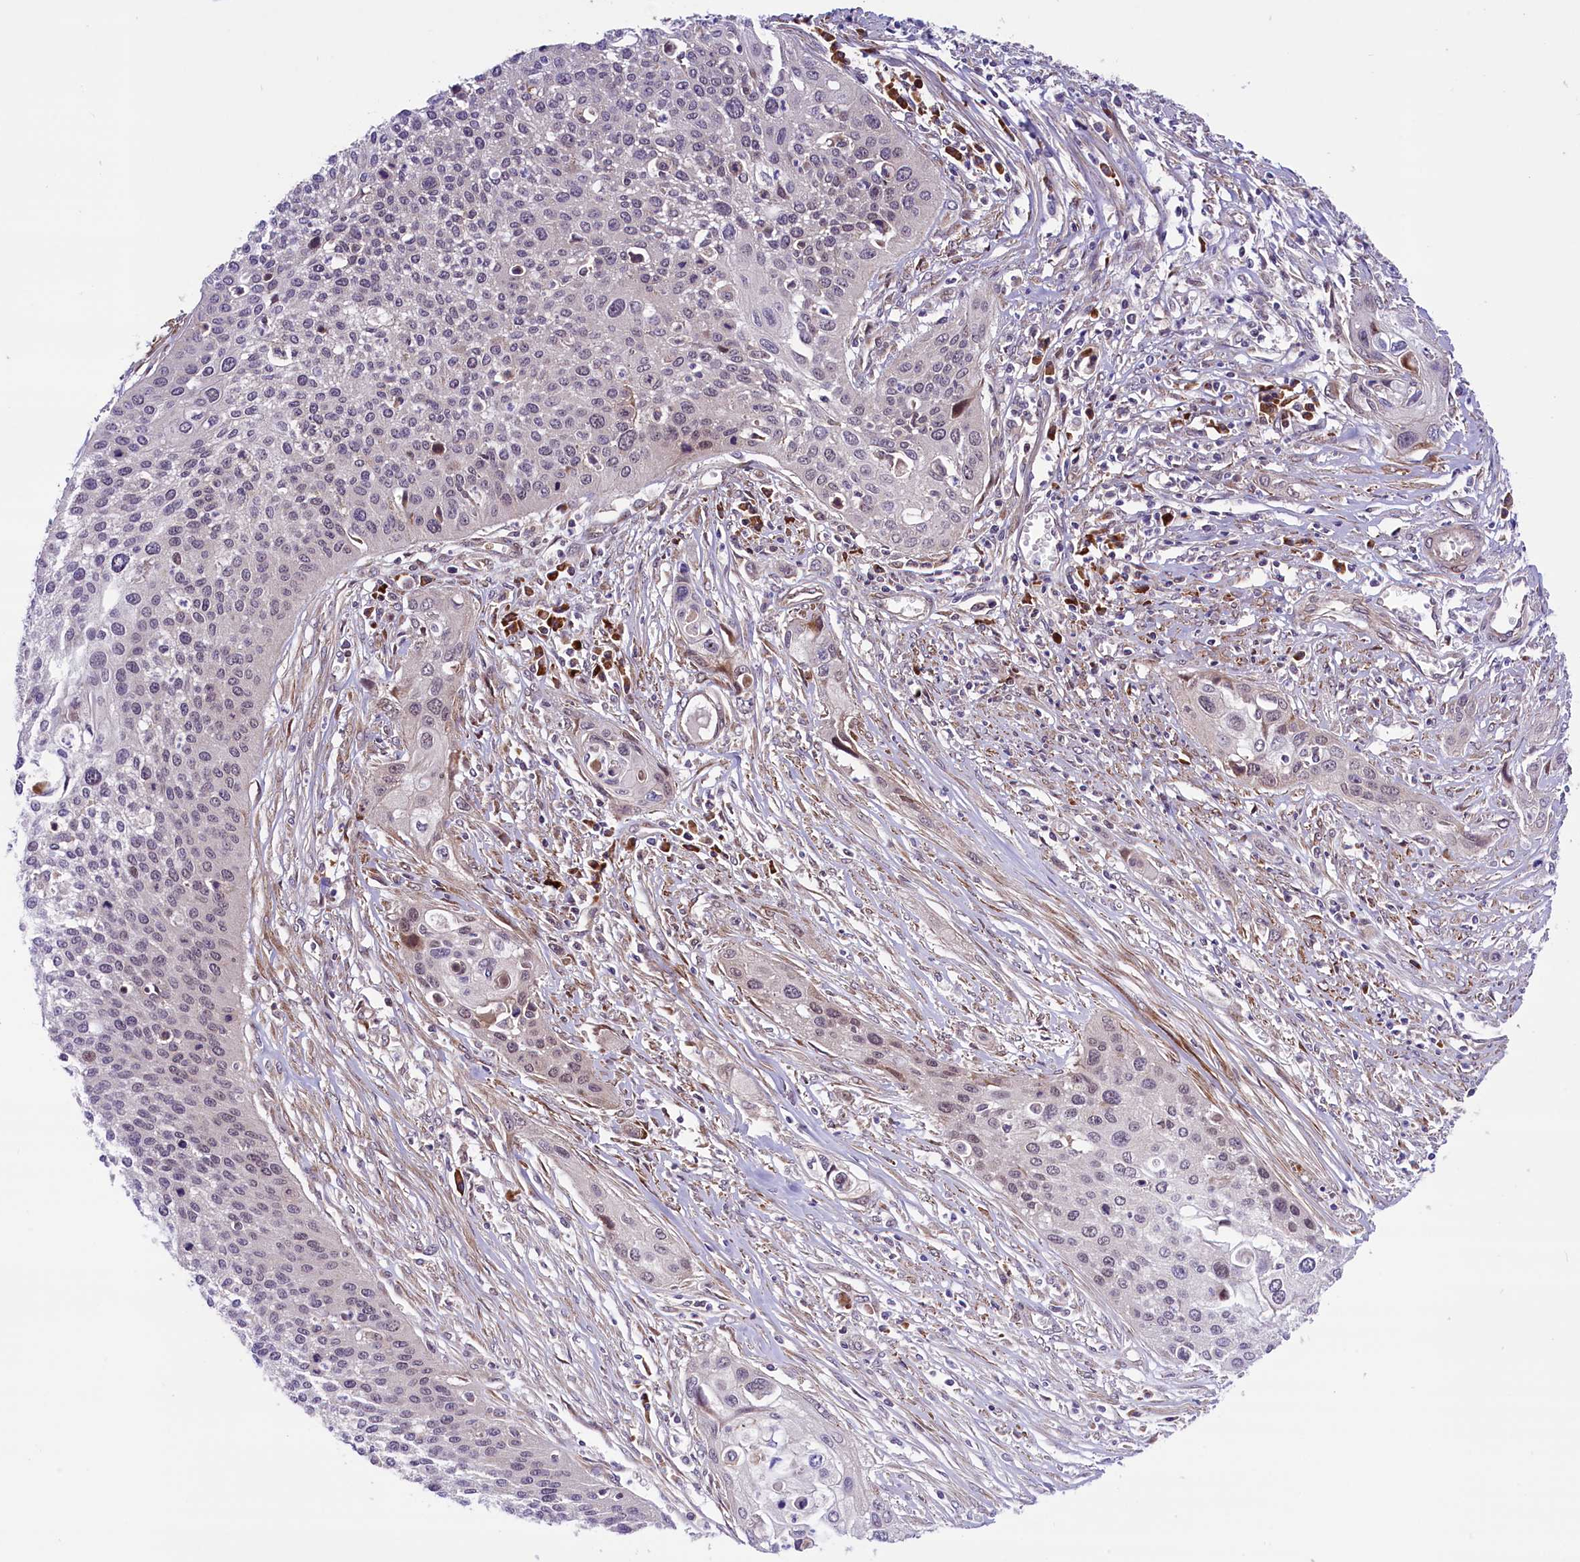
{"staining": {"intensity": "weak", "quantity": "<25%", "location": "cytoplasmic/membranous,nuclear"}, "tissue": "cervical cancer", "cell_type": "Tumor cells", "image_type": "cancer", "snomed": [{"axis": "morphology", "description": "Squamous cell carcinoma, NOS"}, {"axis": "topography", "description": "Cervix"}], "caption": "Immunohistochemistry (IHC) micrograph of neoplastic tissue: cervical cancer stained with DAB (3,3'-diaminobenzidine) reveals no significant protein staining in tumor cells.", "gene": "HDAC5", "patient": {"sex": "female", "age": 34}}